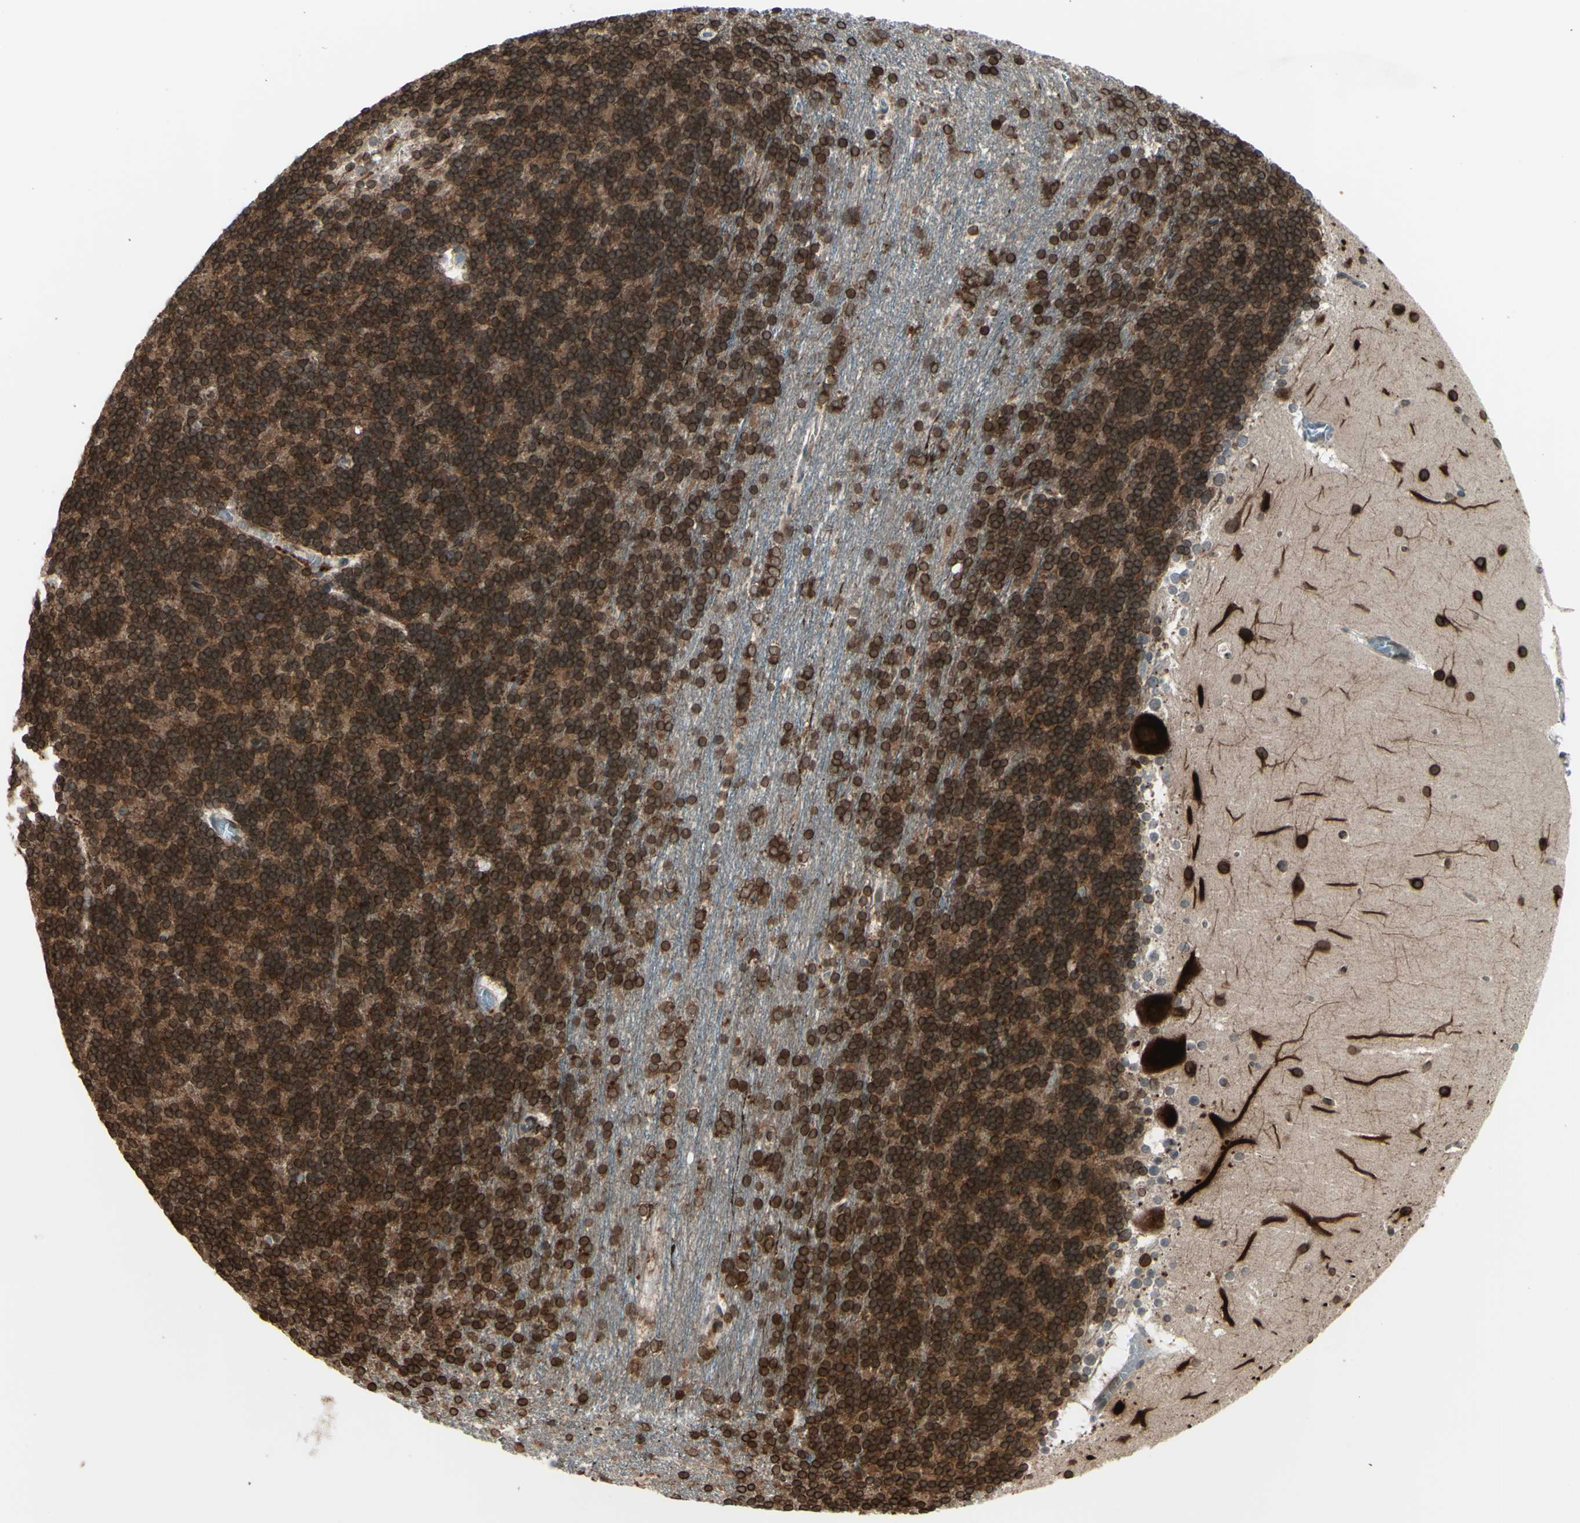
{"staining": {"intensity": "strong", "quantity": ">75%", "location": "cytoplasmic/membranous,nuclear"}, "tissue": "cerebellum", "cell_type": "Cells in granular layer", "image_type": "normal", "snomed": [{"axis": "morphology", "description": "Normal tissue, NOS"}, {"axis": "topography", "description": "Cerebellum"}], "caption": "Brown immunohistochemical staining in benign human cerebellum demonstrates strong cytoplasmic/membranous,nuclear expression in approximately >75% of cells in granular layer. The protein of interest is stained brown, and the nuclei are stained in blue (DAB (3,3'-diaminobenzidine) IHC with brightfield microscopy, high magnification).", "gene": "MLF2", "patient": {"sex": "female", "age": 19}}